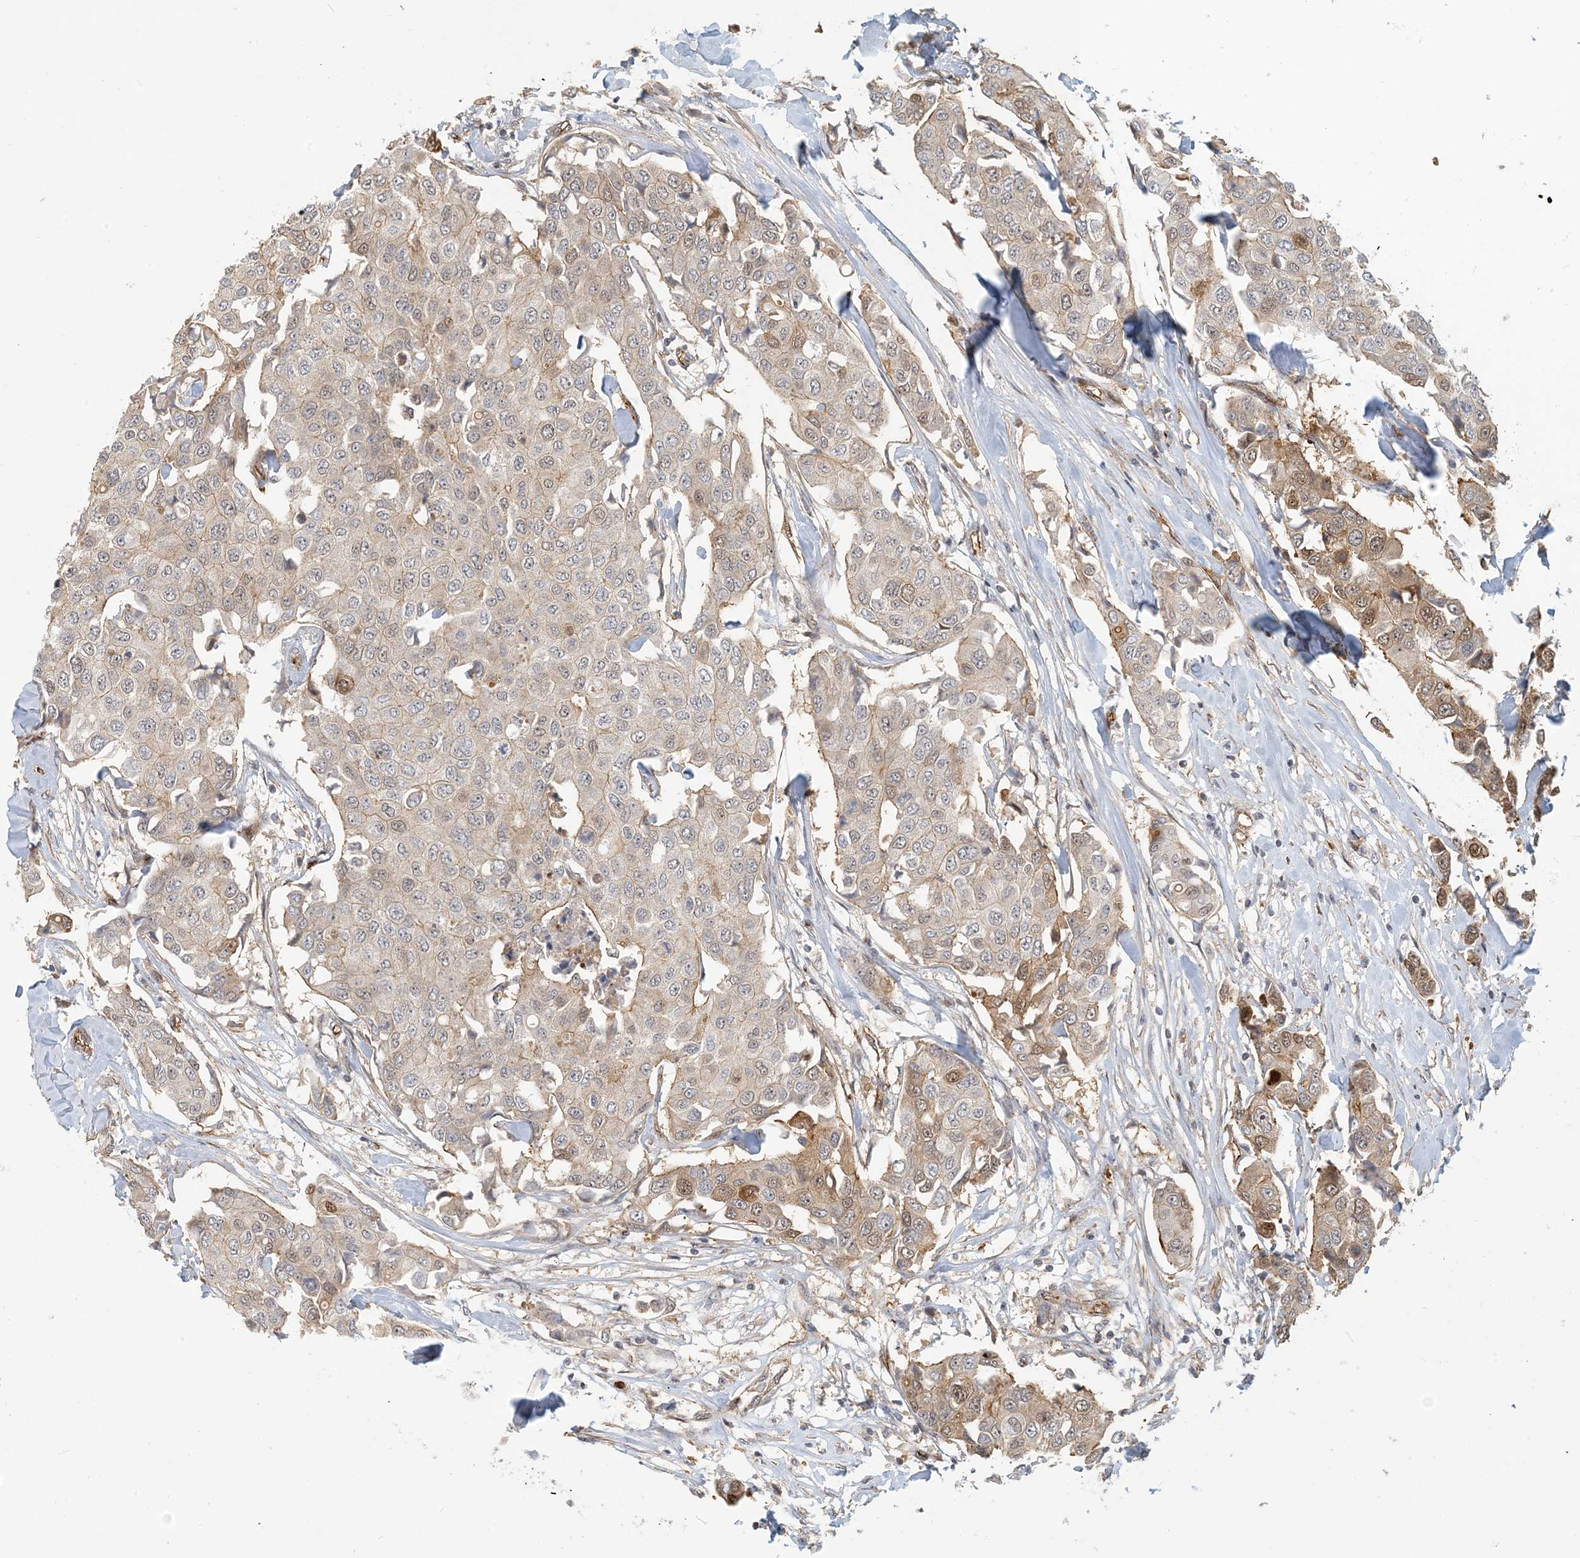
{"staining": {"intensity": "weak", "quantity": "<25%", "location": "cytoplasmic/membranous,nuclear"}, "tissue": "breast cancer", "cell_type": "Tumor cells", "image_type": "cancer", "snomed": [{"axis": "morphology", "description": "Duct carcinoma"}, {"axis": "topography", "description": "Breast"}], "caption": "Tumor cells are negative for brown protein staining in breast cancer.", "gene": "MAPKBP1", "patient": {"sex": "female", "age": 80}}